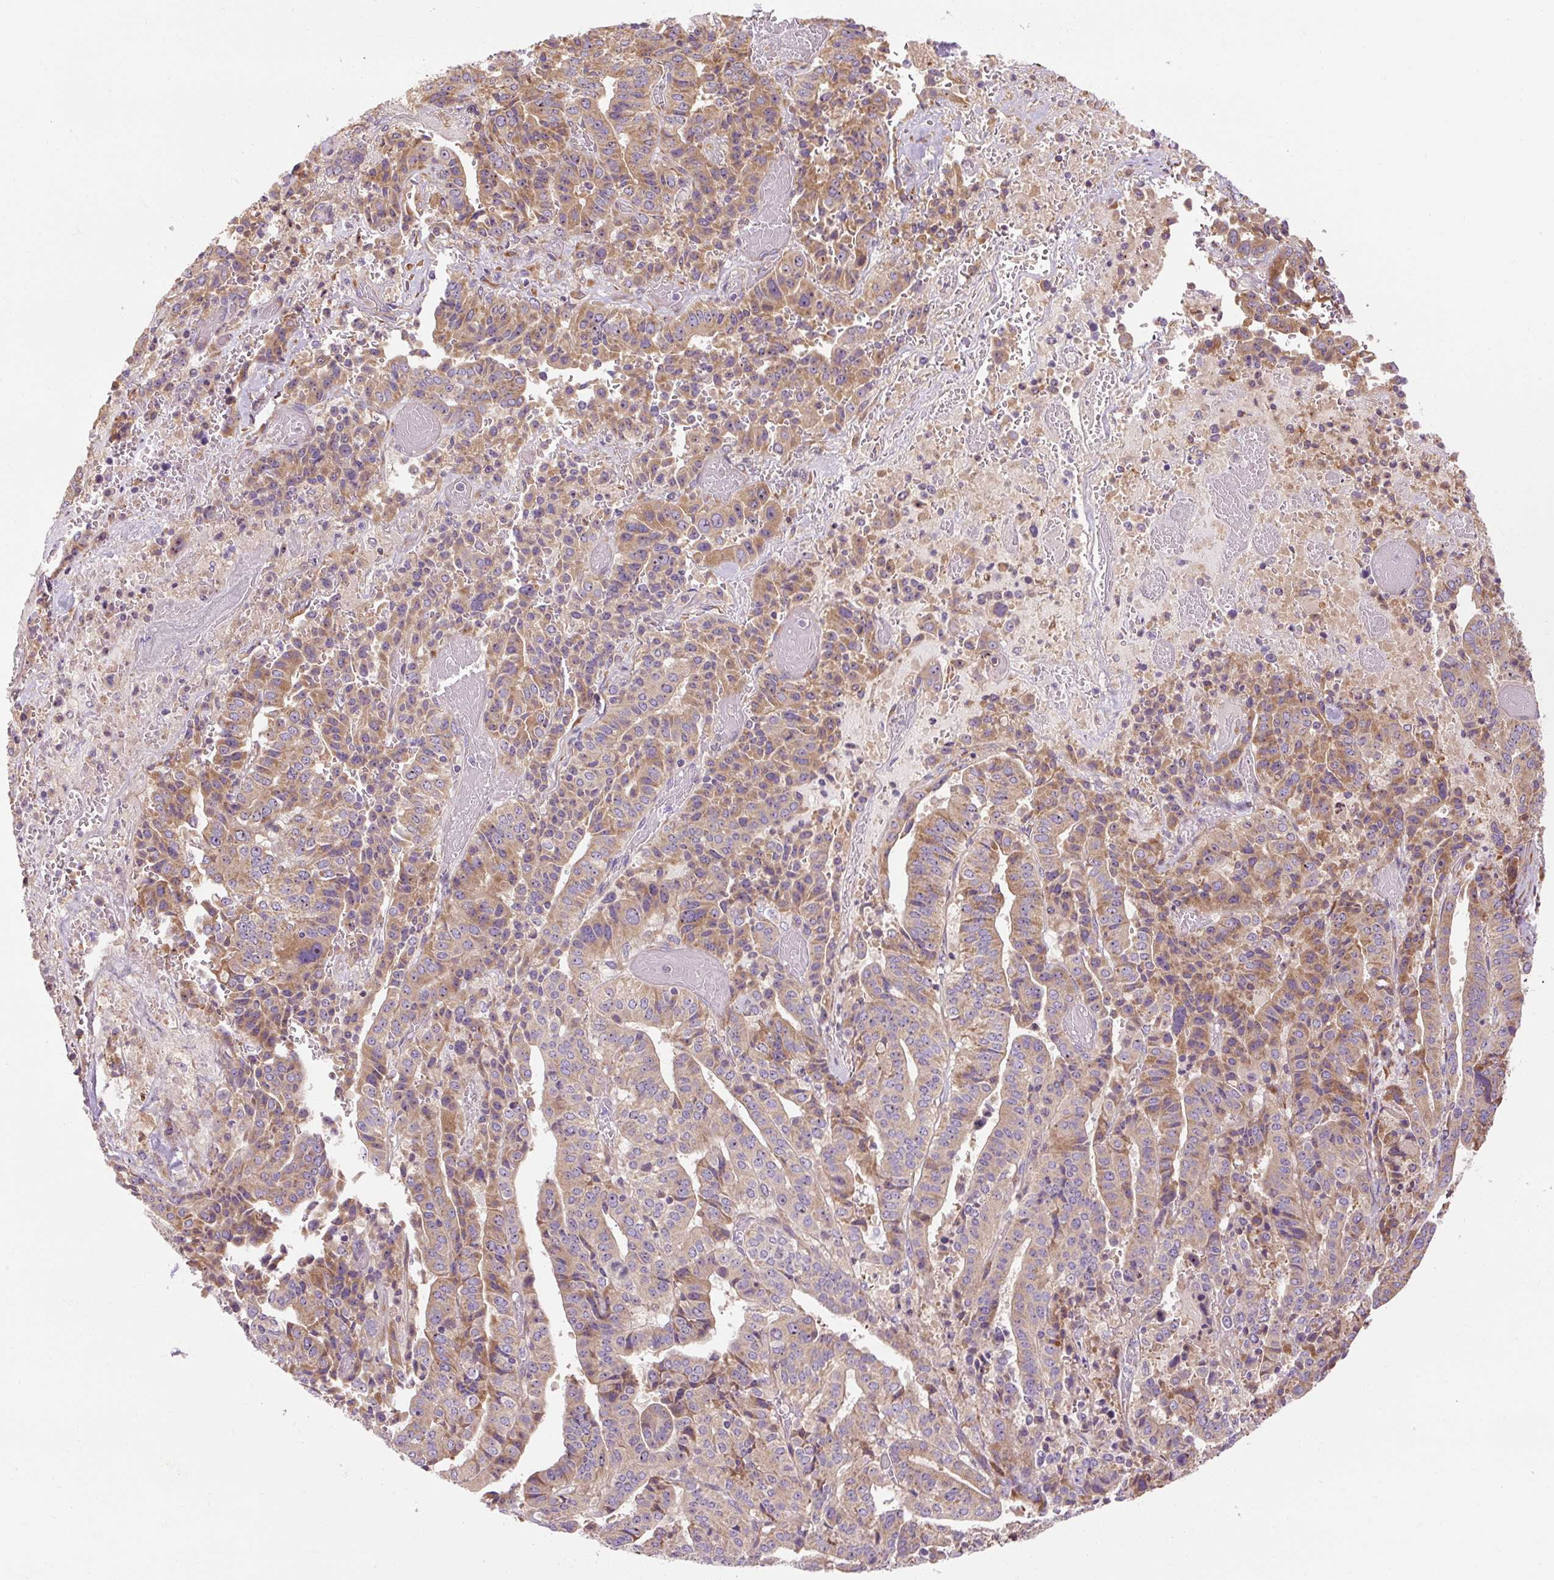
{"staining": {"intensity": "moderate", "quantity": "25%-75%", "location": "cytoplasmic/membranous"}, "tissue": "stomach cancer", "cell_type": "Tumor cells", "image_type": "cancer", "snomed": [{"axis": "morphology", "description": "Adenocarcinoma, NOS"}, {"axis": "topography", "description": "Stomach"}], "caption": "Protein expression analysis of human stomach cancer (adenocarcinoma) reveals moderate cytoplasmic/membranous positivity in about 25%-75% of tumor cells.", "gene": "PRSS48", "patient": {"sex": "male", "age": 48}}